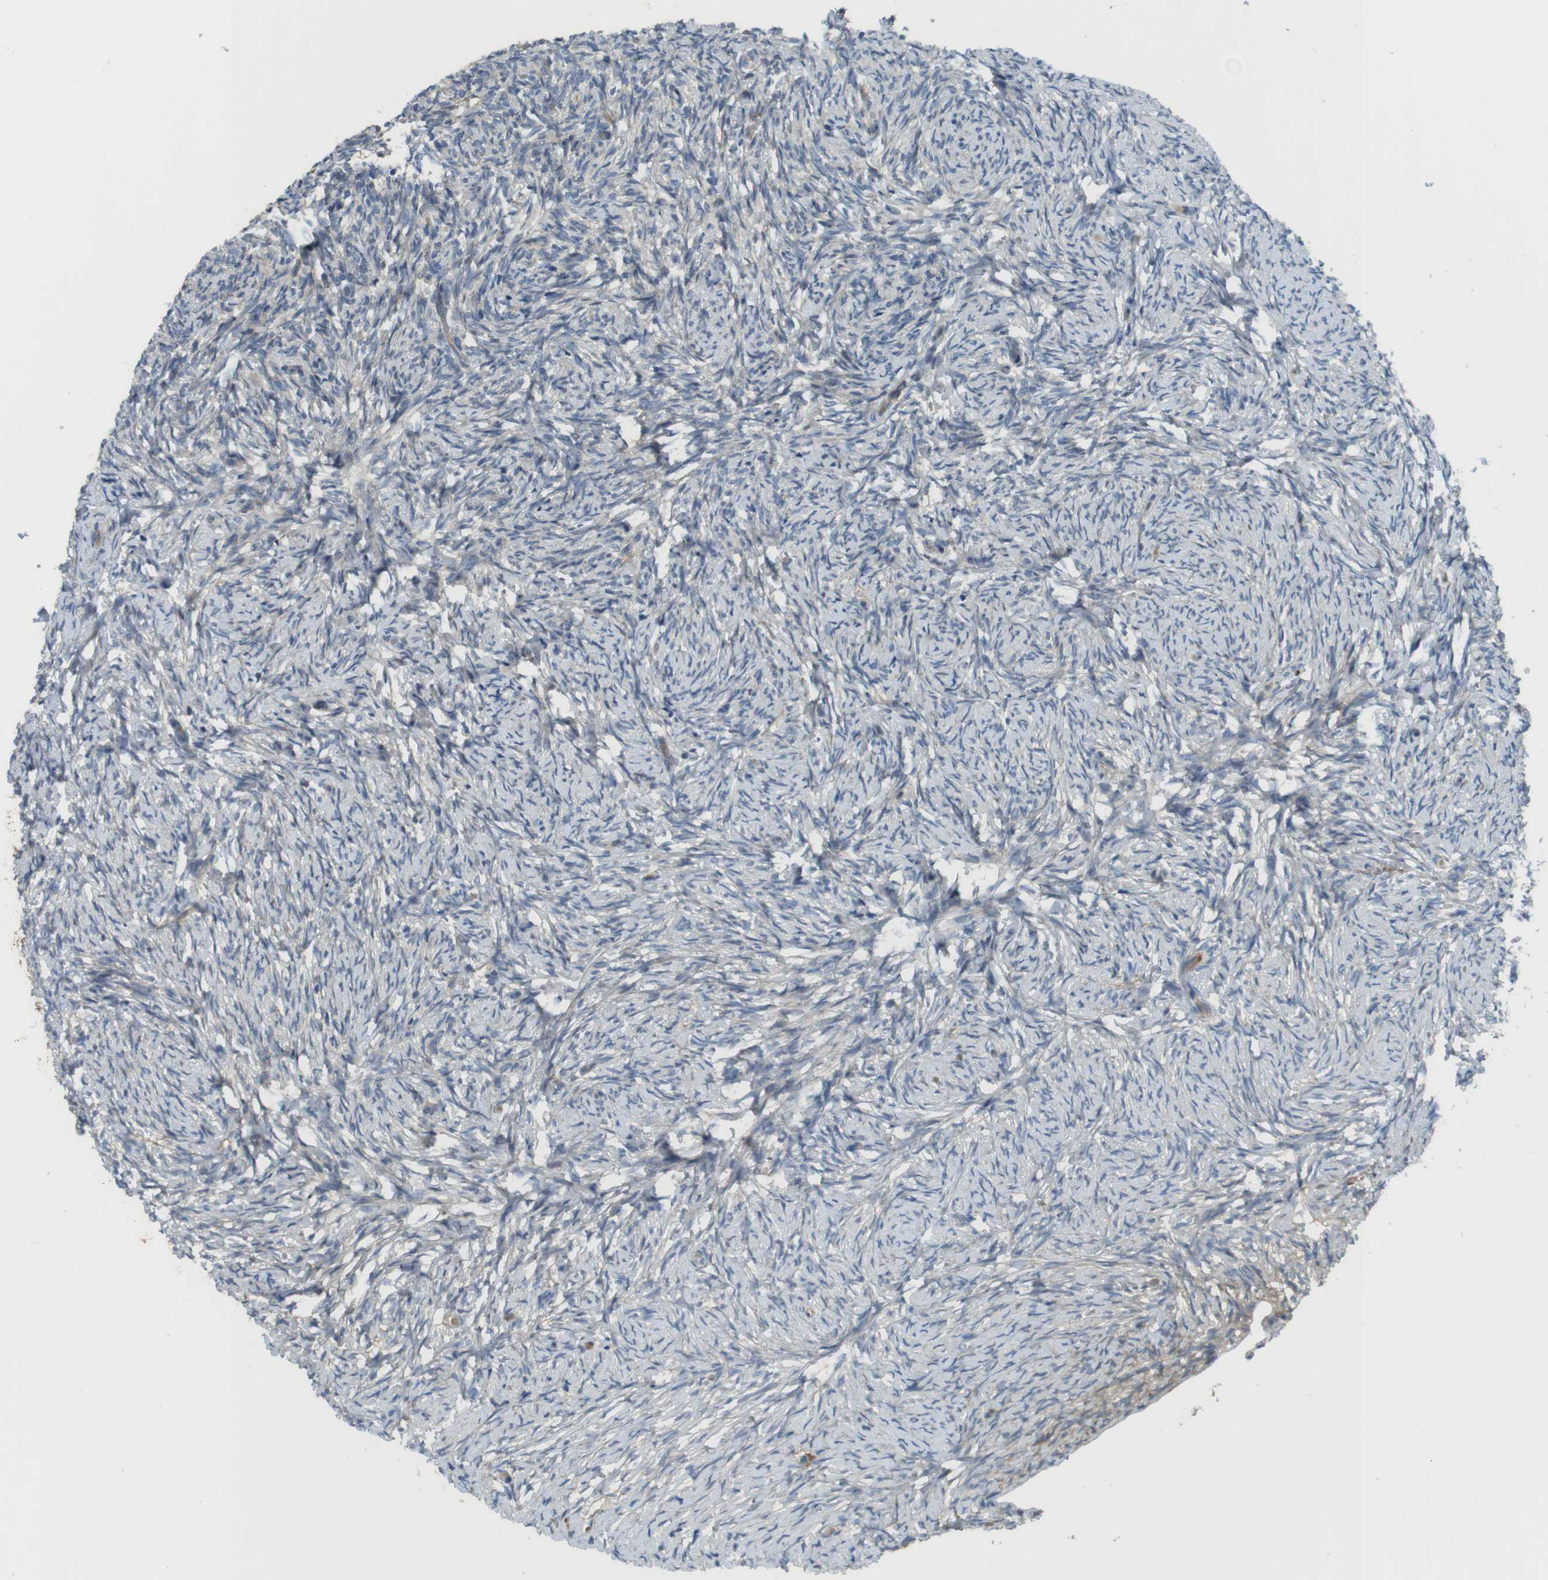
{"staining": {"intensity": "weak", "quantity": "<25%", "location": "cytoplasmic/membranous"}, "tissue": "ovary", "cell_type": "Ovarian stroma cells", "image_type": "normal", "snomed": [{"axis": "morphology", "description": "Normal tissue, NOS"}, {"axis": "topography", "description": "Ovary"}], "caption": "Ovarian stroma cells are negative for protein expression in normal human ovary. (Brightfield microscopy of DAB (3,3'-diaminobenzidine) IHC at high magnification).", "gene": "ABHD15", "patient": {"sex": "female", "age": 60}}